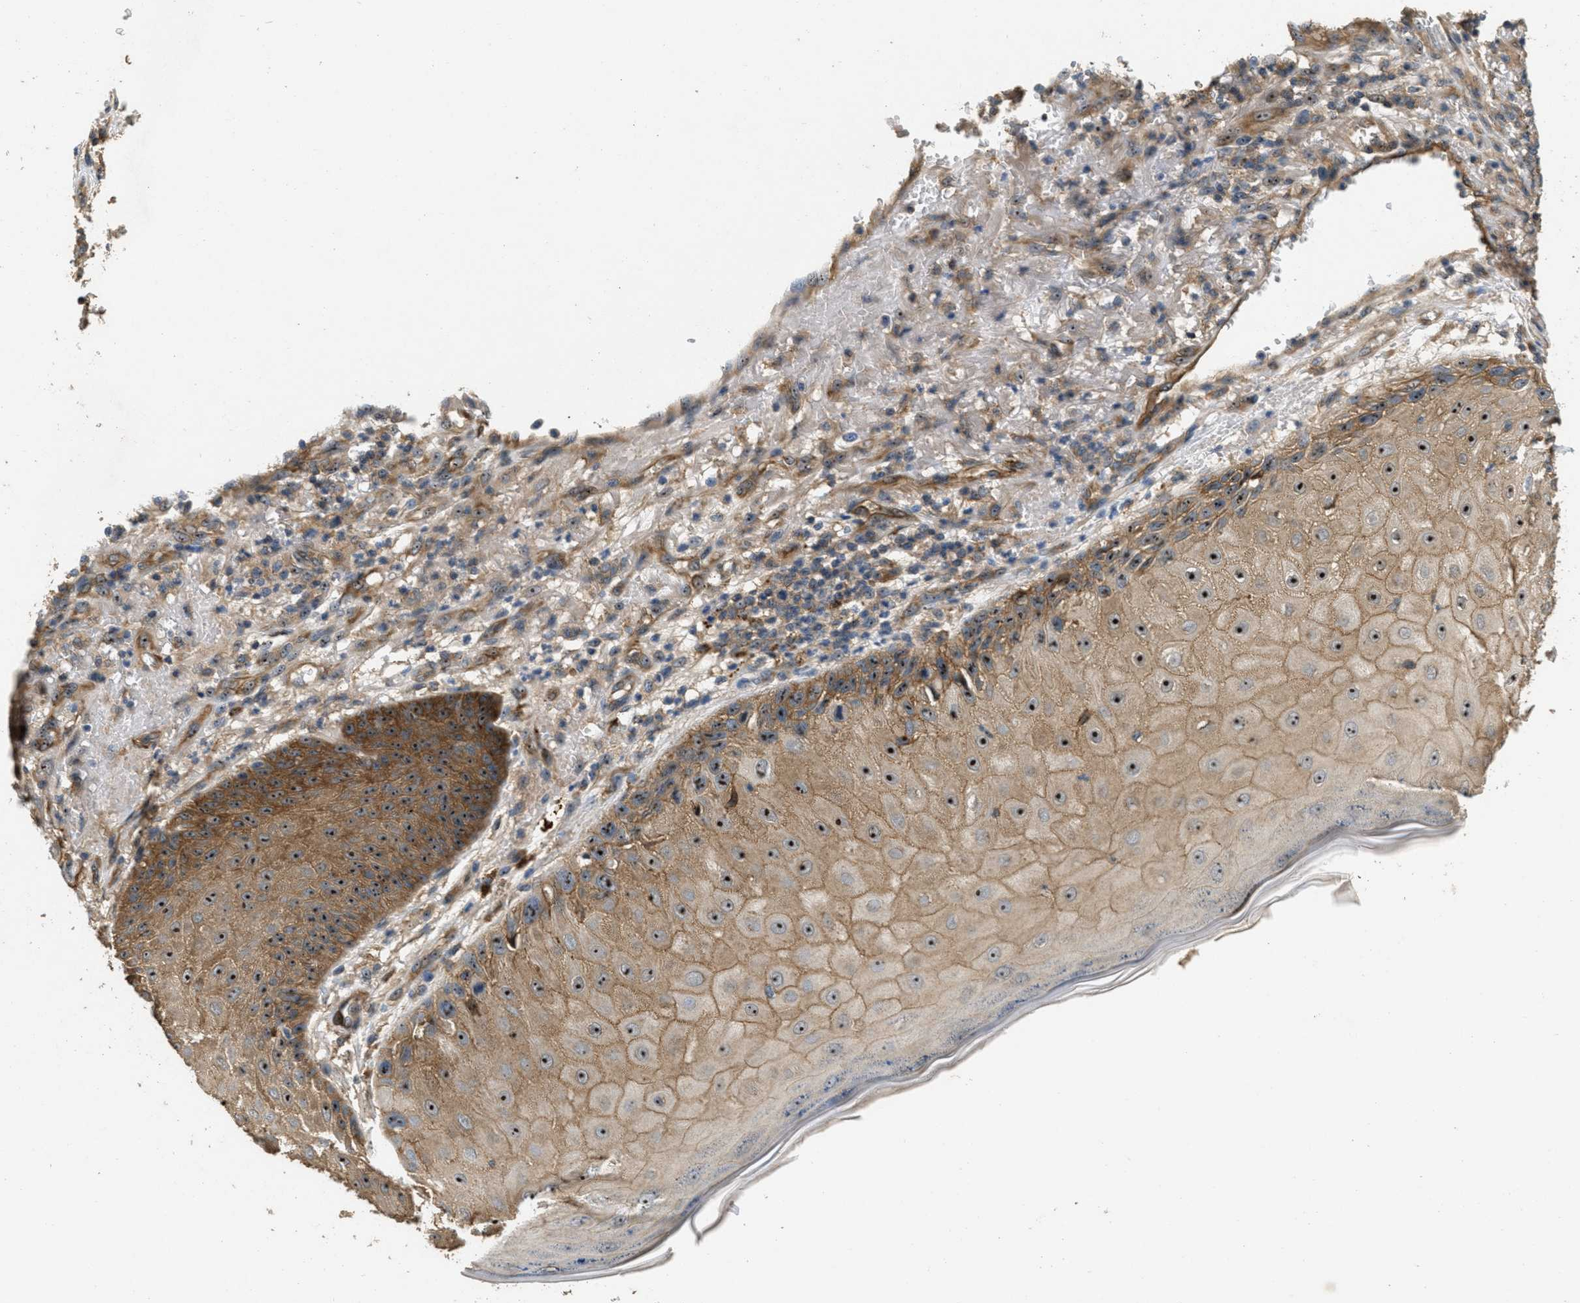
{"staining": {"intensity": "moderate", "quantity": ">75%", "location": "cytoplasmic/membranous,nuclear"}, "tissue": "skin cancer", "cell_type": "Tumor cells", "image_type": "cancer", "snomed": [{"axis": "morphology", "description": "Squamous cell carcinoma, NOS"}, {"axis": "topography", "description": "Skin"}], "caption": "A high-resolution photomicrograph shows immunohistochemistry (IHC) staining of skin squamous cell carcinoma, which shows moderate cytoplasmic/membranous and nuclear expression in about >75% of tumor cells.", "gene": "OSMR", "patient": {"sex": "female", "age": 80}}